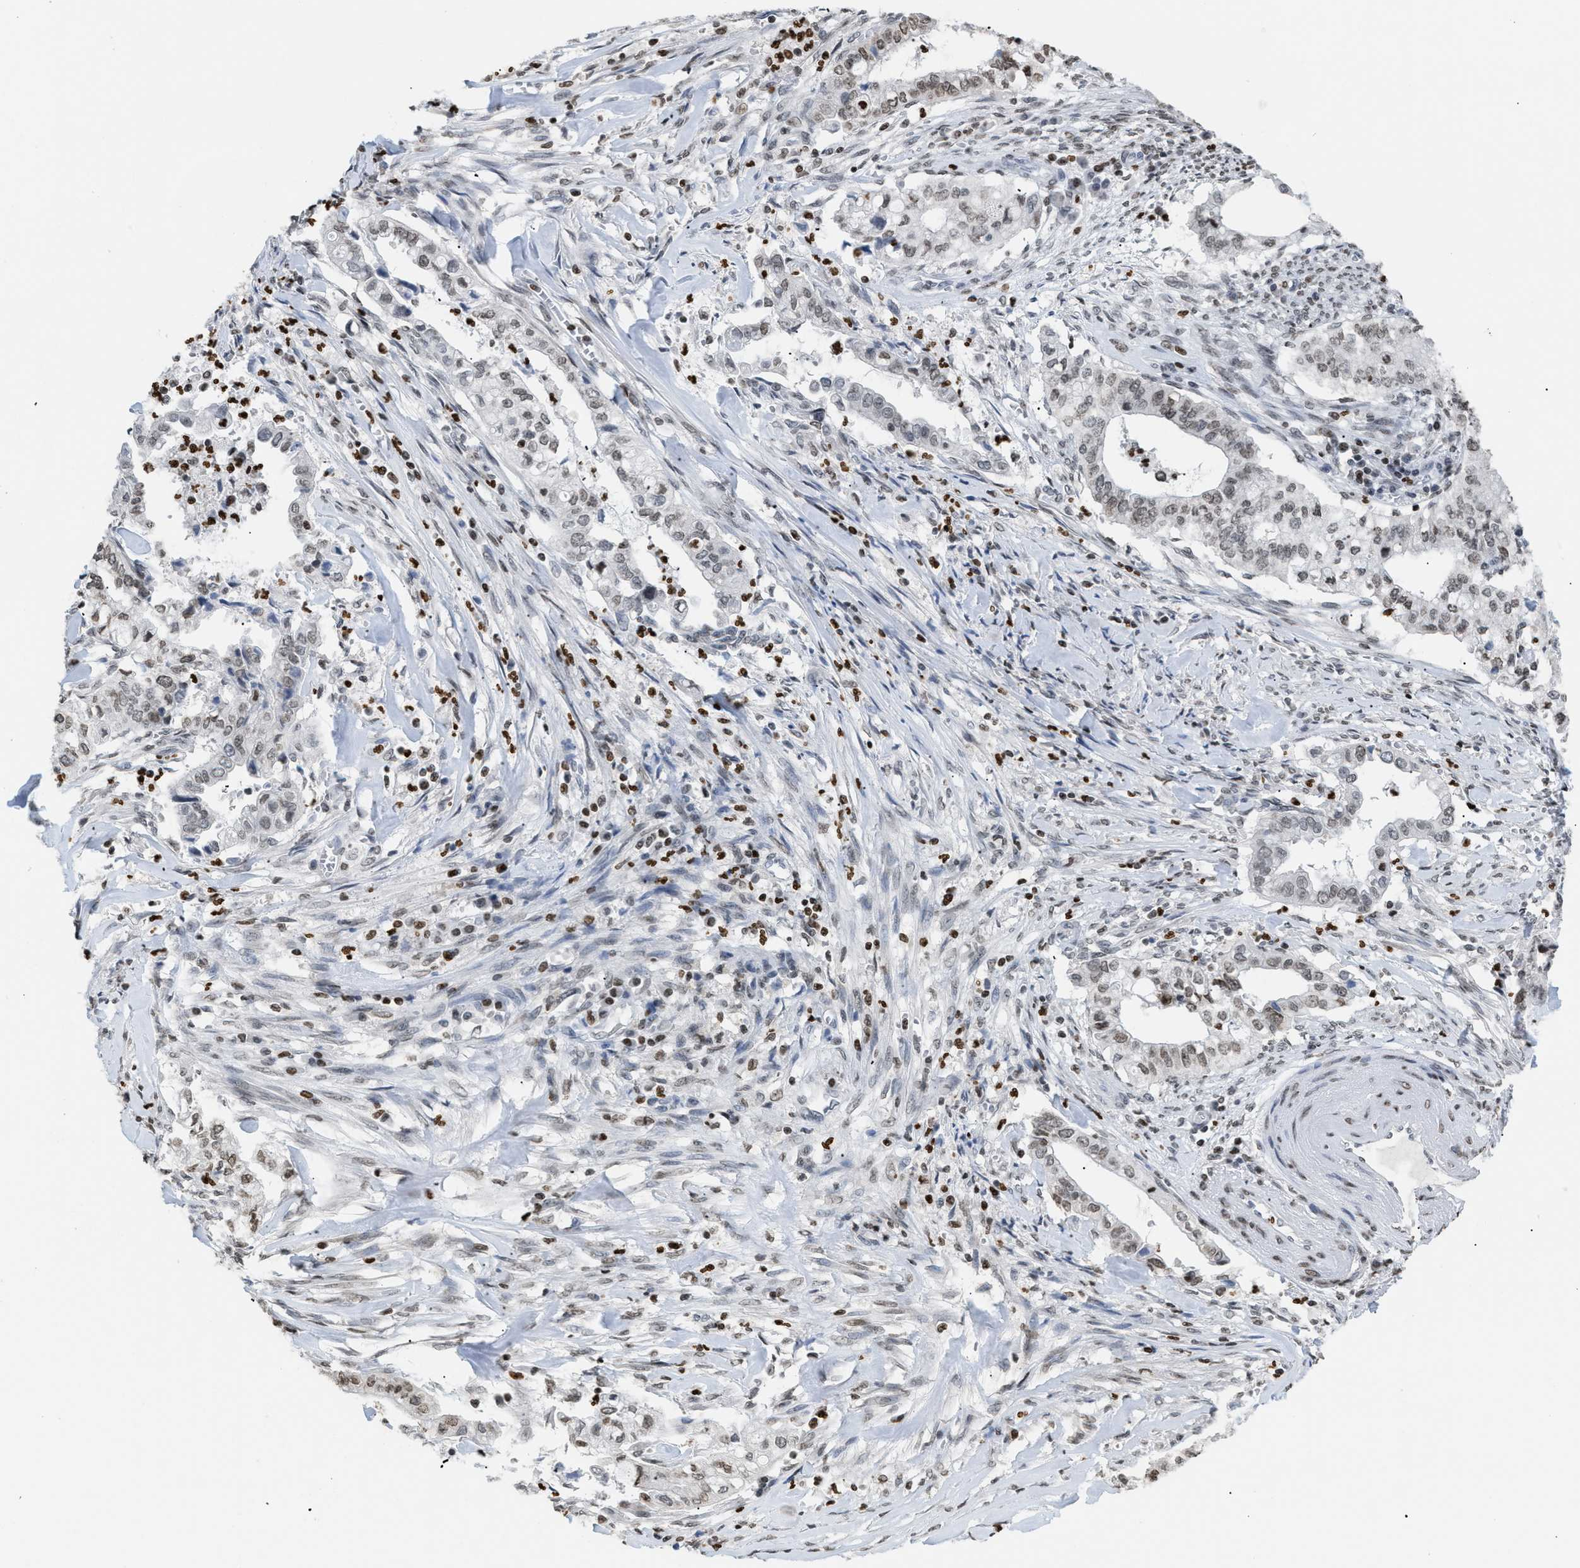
{"staining": {"intensity": "weak", "quantity": ">75%", "location": "nuclear"}, "tissue": "cervical cancer", "cell_type": "Tumor cells", "image_type": "cancer", "snomed": [{"axis": "morphology", "description": "Adenocarcinoma, NOS"}, {"axis": "topography", "description": "Cervix"}], "caption": "There is low levels of weak nuclear positivity in tumor cells of cervical adenocarcinoma, as demonstrated by immunohistochemical staining (brown color).", "gene": "HMGN2", "patient": {"sex": "female", "age": 44}}